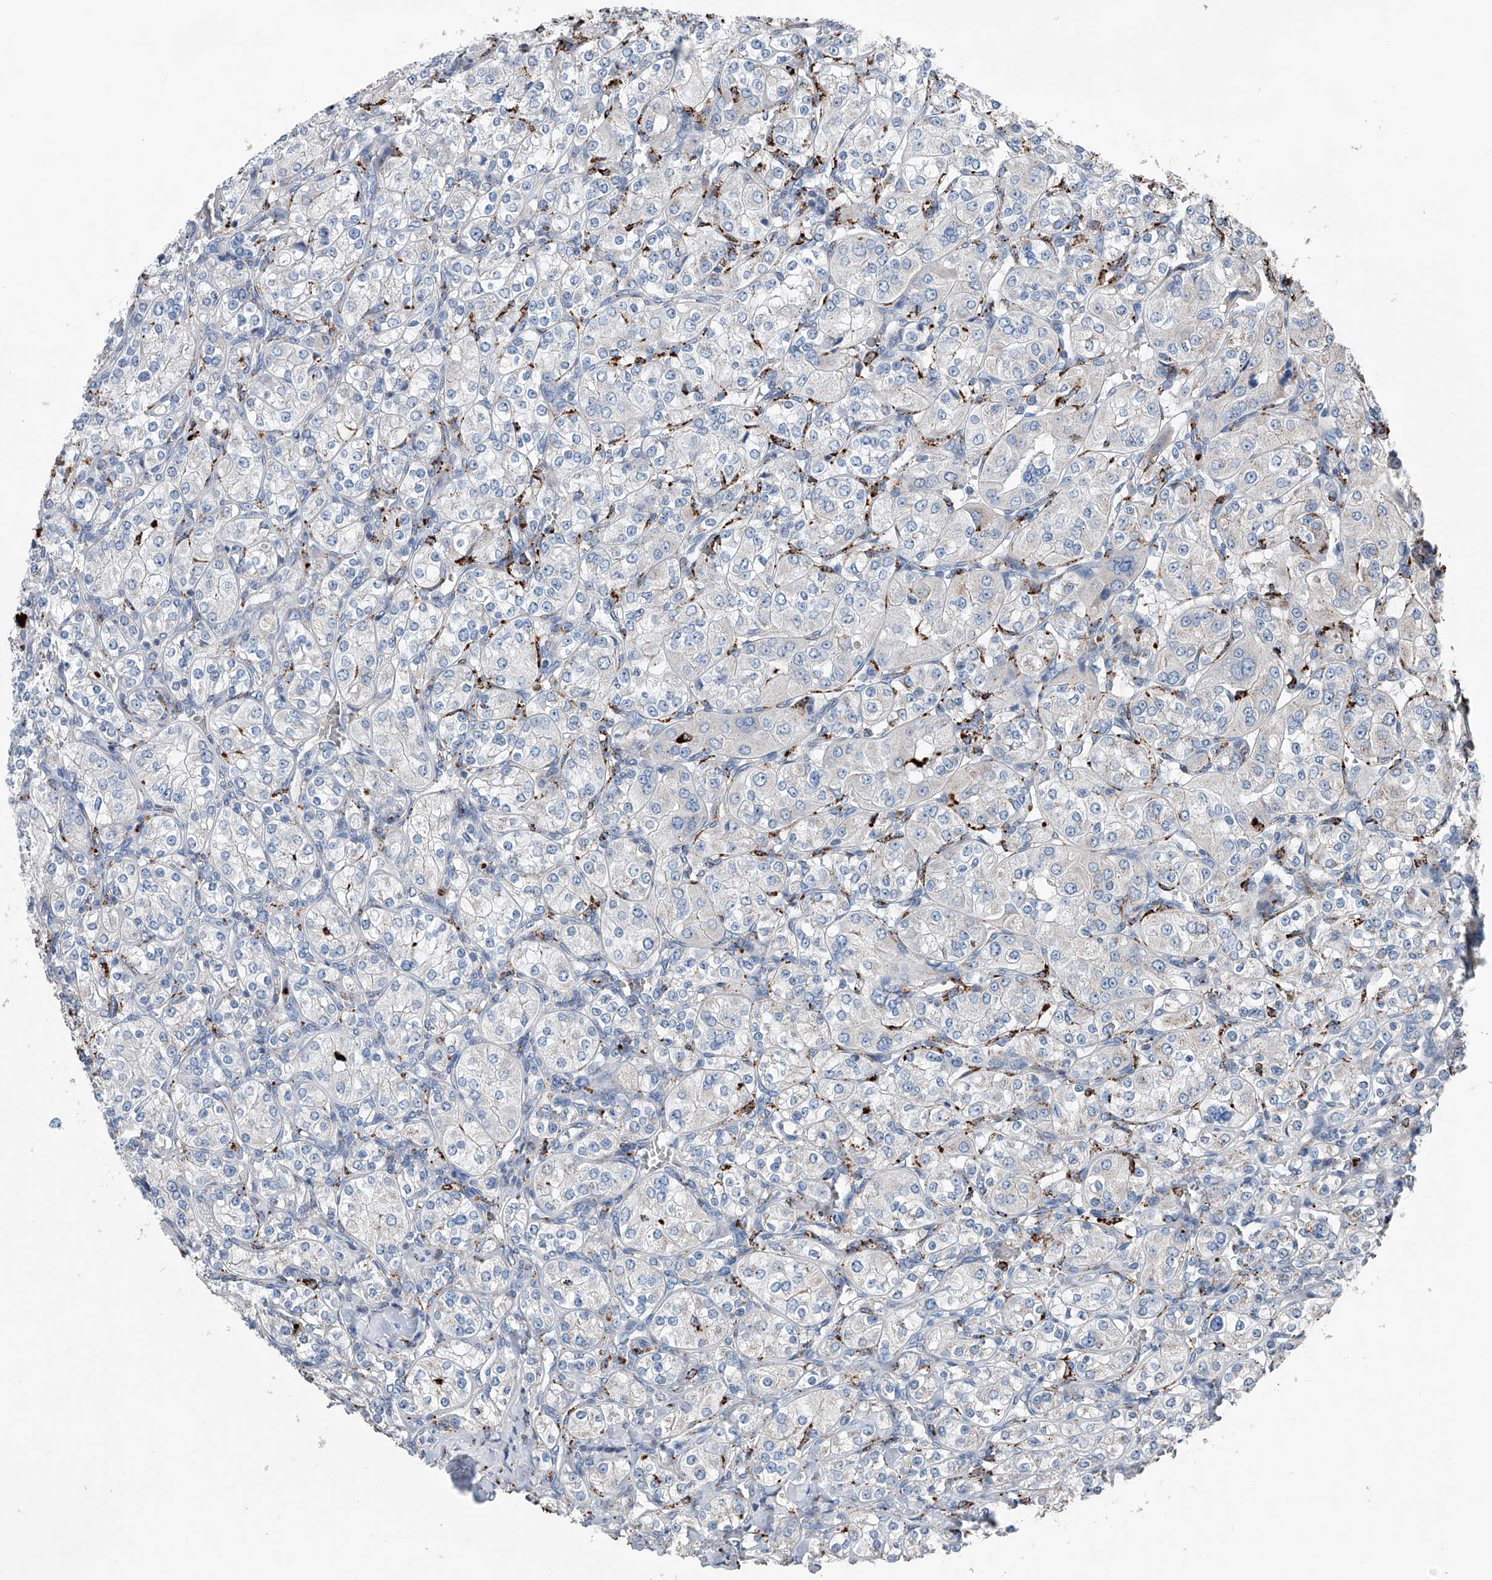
{"staining": {"intensity": "negative", "quantity": "none", "location": "none"}, "tissue": "renal cancer", "cell_type": "Tumor cells", "image_type": "cancer", "snomed": [{"axis": "morphology", "description": "Adenocarcinoma, NOS"}, {"axis": "topography", "description": "Kidney"}], "caption": "High magnification brightfield microscopy of adenocarcinoma (renal) stained with DAB (3,3'-diaminobenzidine) (brown) and counterstained with hematoxylin (blue): tumor cells show no significant expression.", "gene": "ZNF772", "patient": {"sex": "male", "age": 77}}